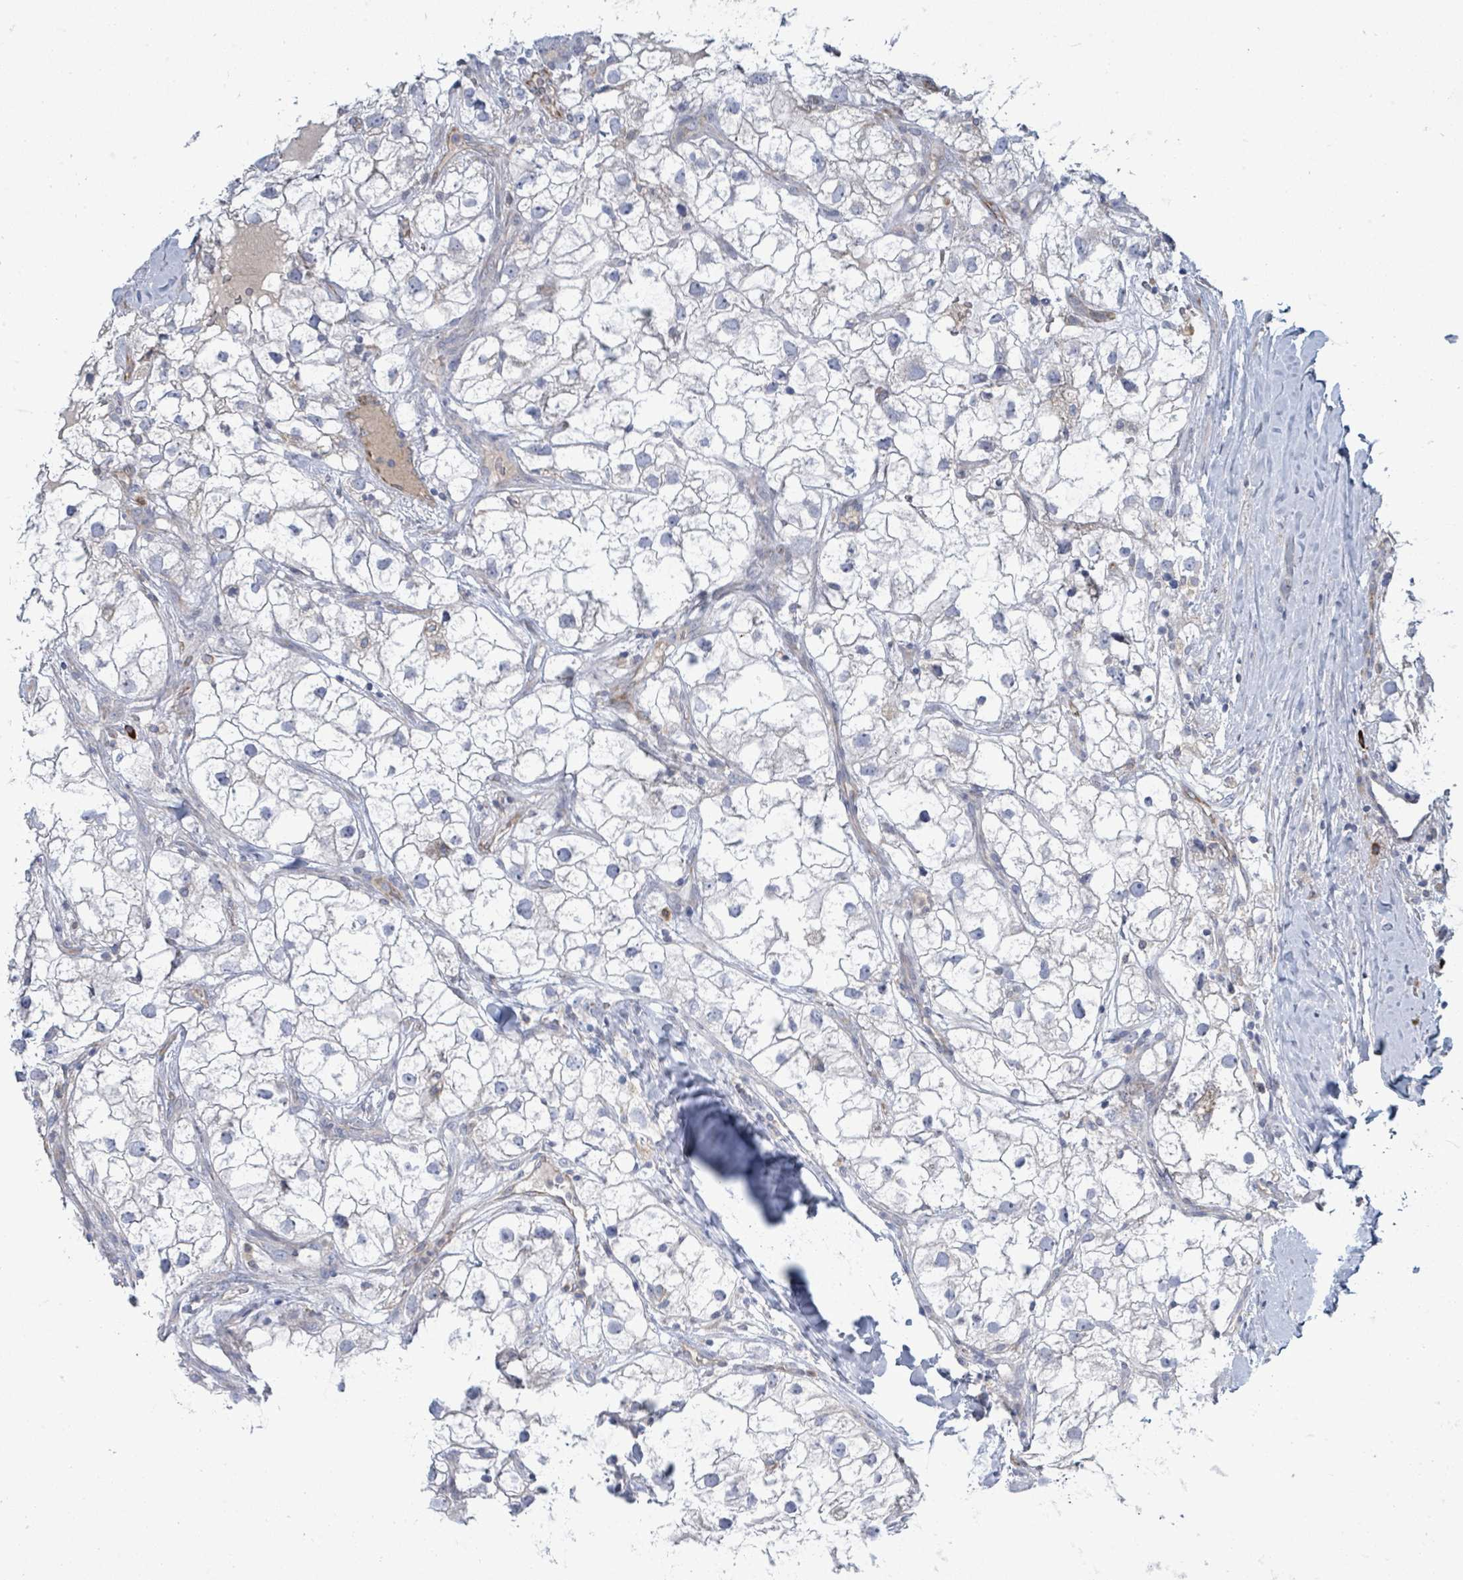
{"staining": {"intensity": "negative", "quantity": "none", "location": "none"}, "tissue": "renal cancer", "cell_type": "Tumor cells", "image_type": "cancer", "snomed": [{"axis": "morphology", "description": "Adenocarcinoma, NOS"}, {"axis": "topography", "description": "Kidney"}], "caption": "Tumor cells show no significant protein positivity in renal cancer.", "gene": "SIRPB1", "patient": {"sex": "male", "age": 59}}